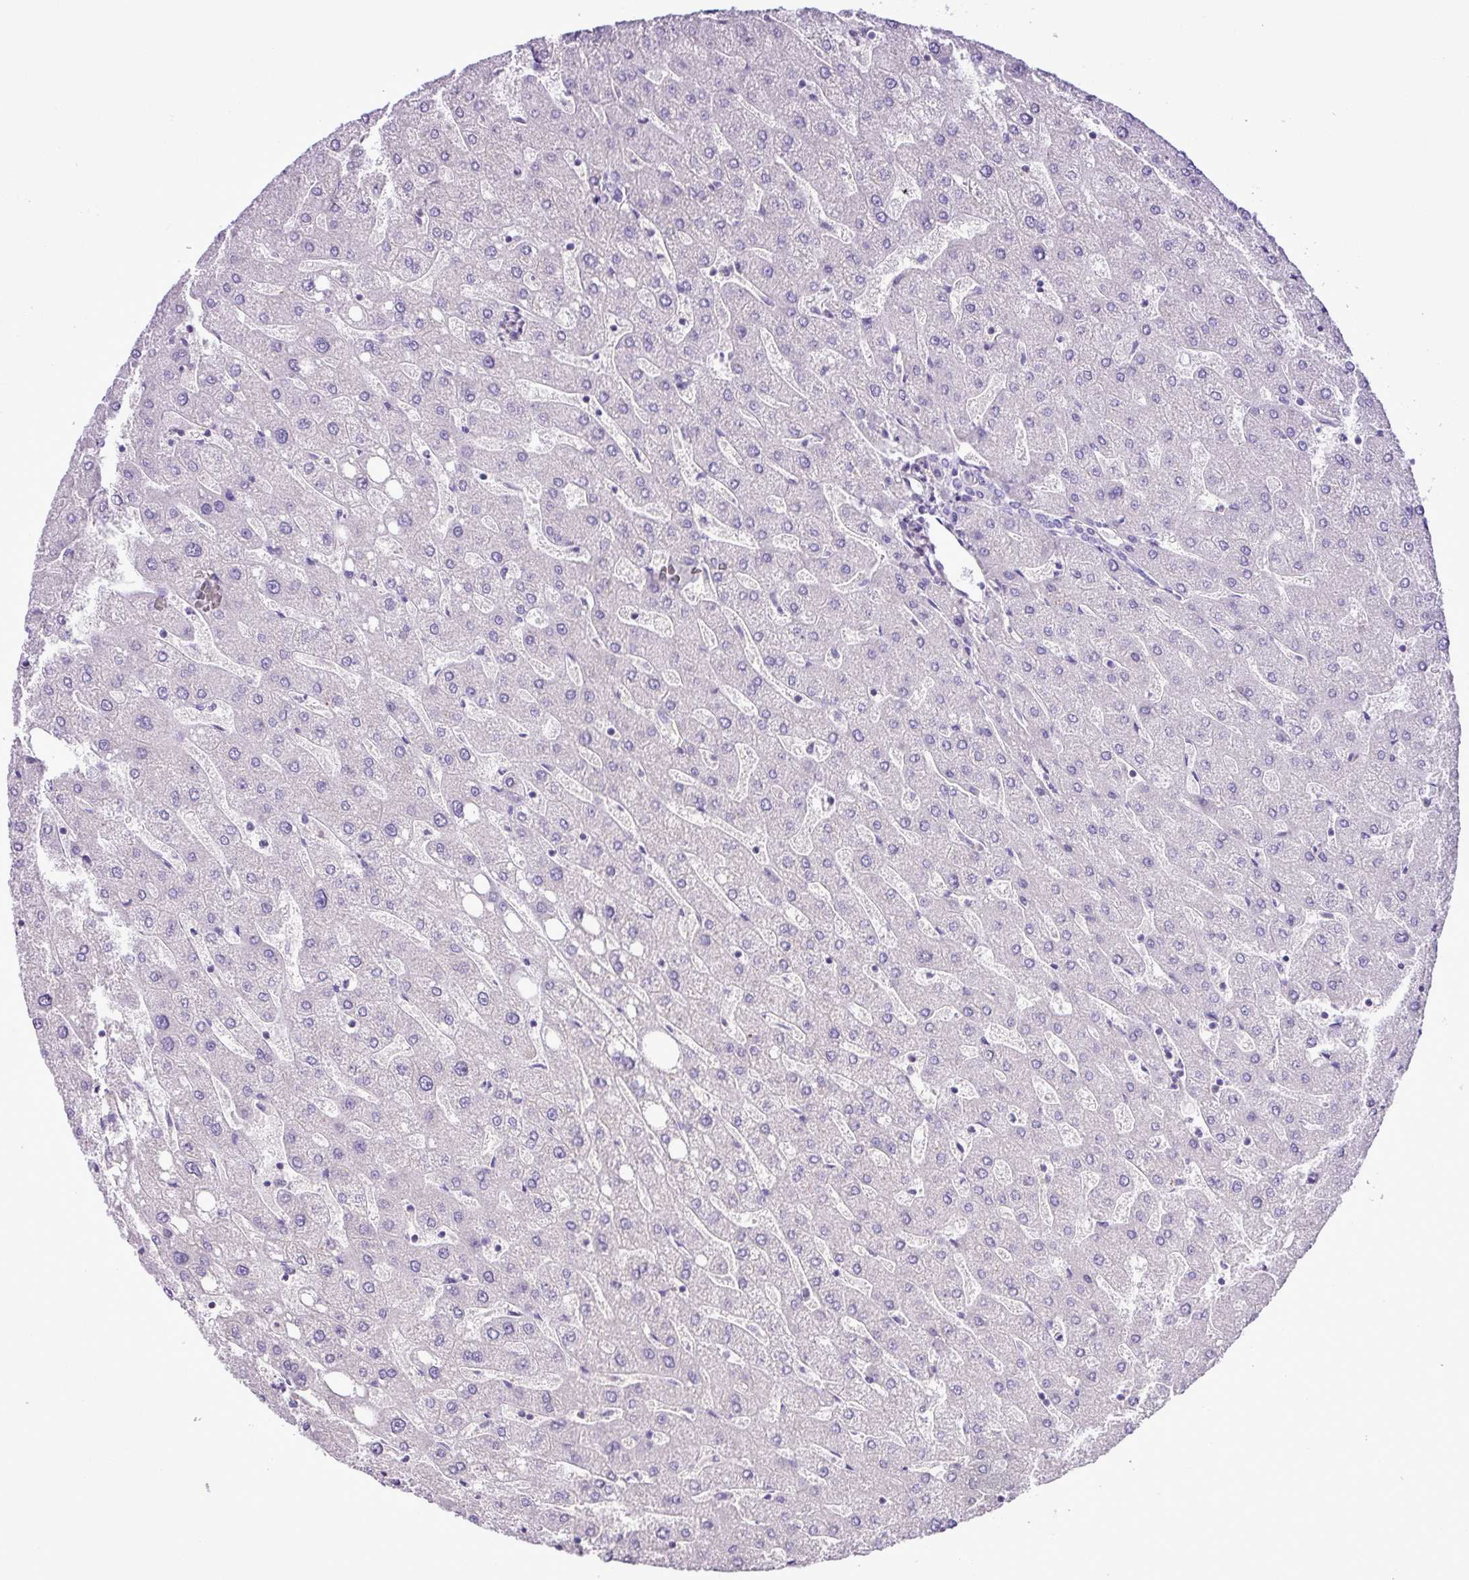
{"staining": {"intensity": "negative", "quantity": "none", "location": "none"}, "tissue": "liver", "cell_type": "Cholangiocytes", "image_type": "normal", "snomed": [{"axis": "morphology", "description": "Normal tissue, NOS"}, {"axis": "topography", "description": "Liver"}], "caption": "Cholangiocytes show no significant expression in unremarkable liver. (DAB (3,3'-diaminobenzidine) immunohistochemistry visualized using brightfield microscopy, high magnification).", "gene": "ZNF334", "patient": {"sex": "male", "age": 67}}